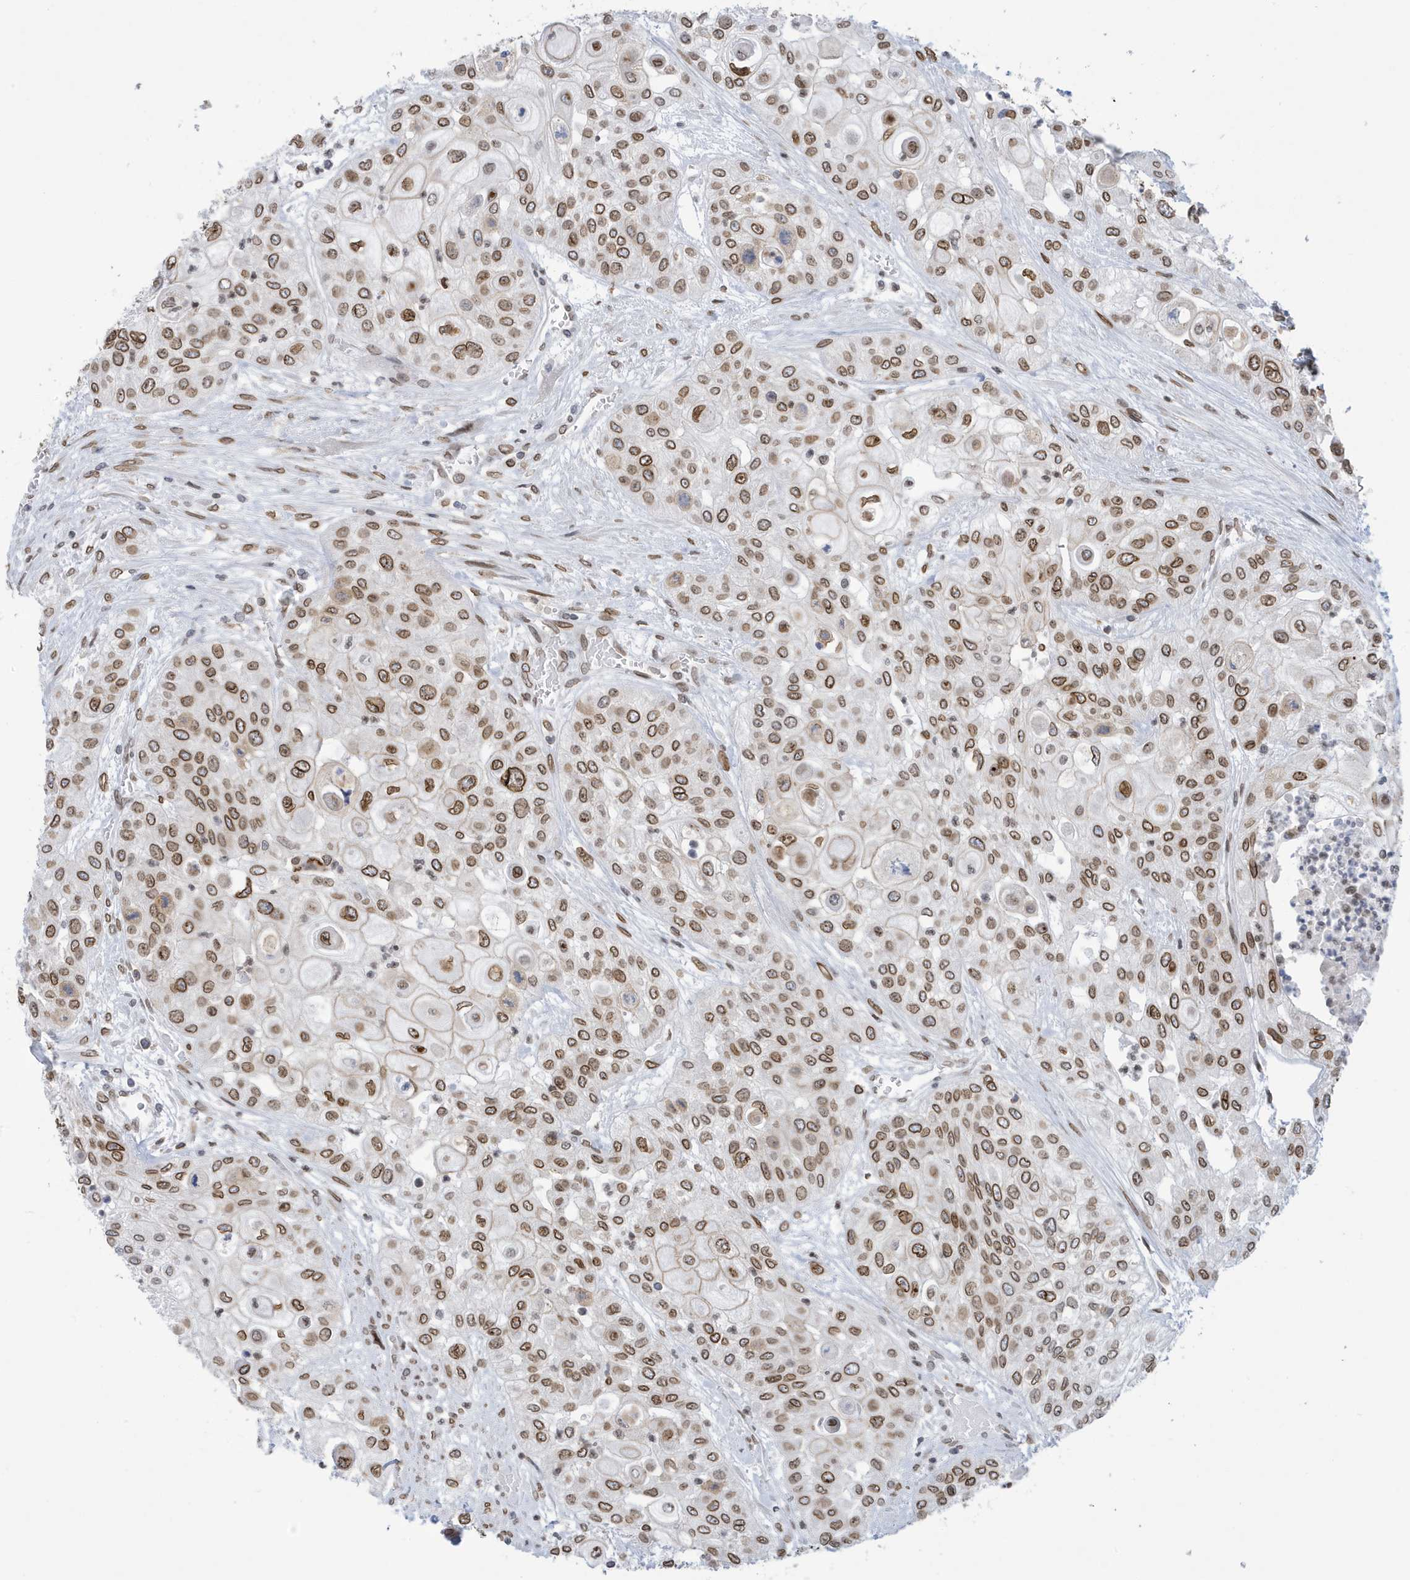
{"staining": {"intensity": "moderate", "quantity": ">75%", "location": "nuclear"}, "tissue": "urothelial cancer", "cell_type": "Tumor cells", "image_type": "cancer", "snomed": [{"axis": "morphology", "description": "Urothelial carcinoma, High grade"}, {"axis": "topography", "description": "Urinary bladder"}], "caption": "Immunohistochemical staining of human high-grade urothelial carcinoma reveals medium levels of moderate nuclear protein staining in approximately >75% of tumor cells.", "gene": "PCYT1A", "patient": {"sex": "female", "age": 79}}